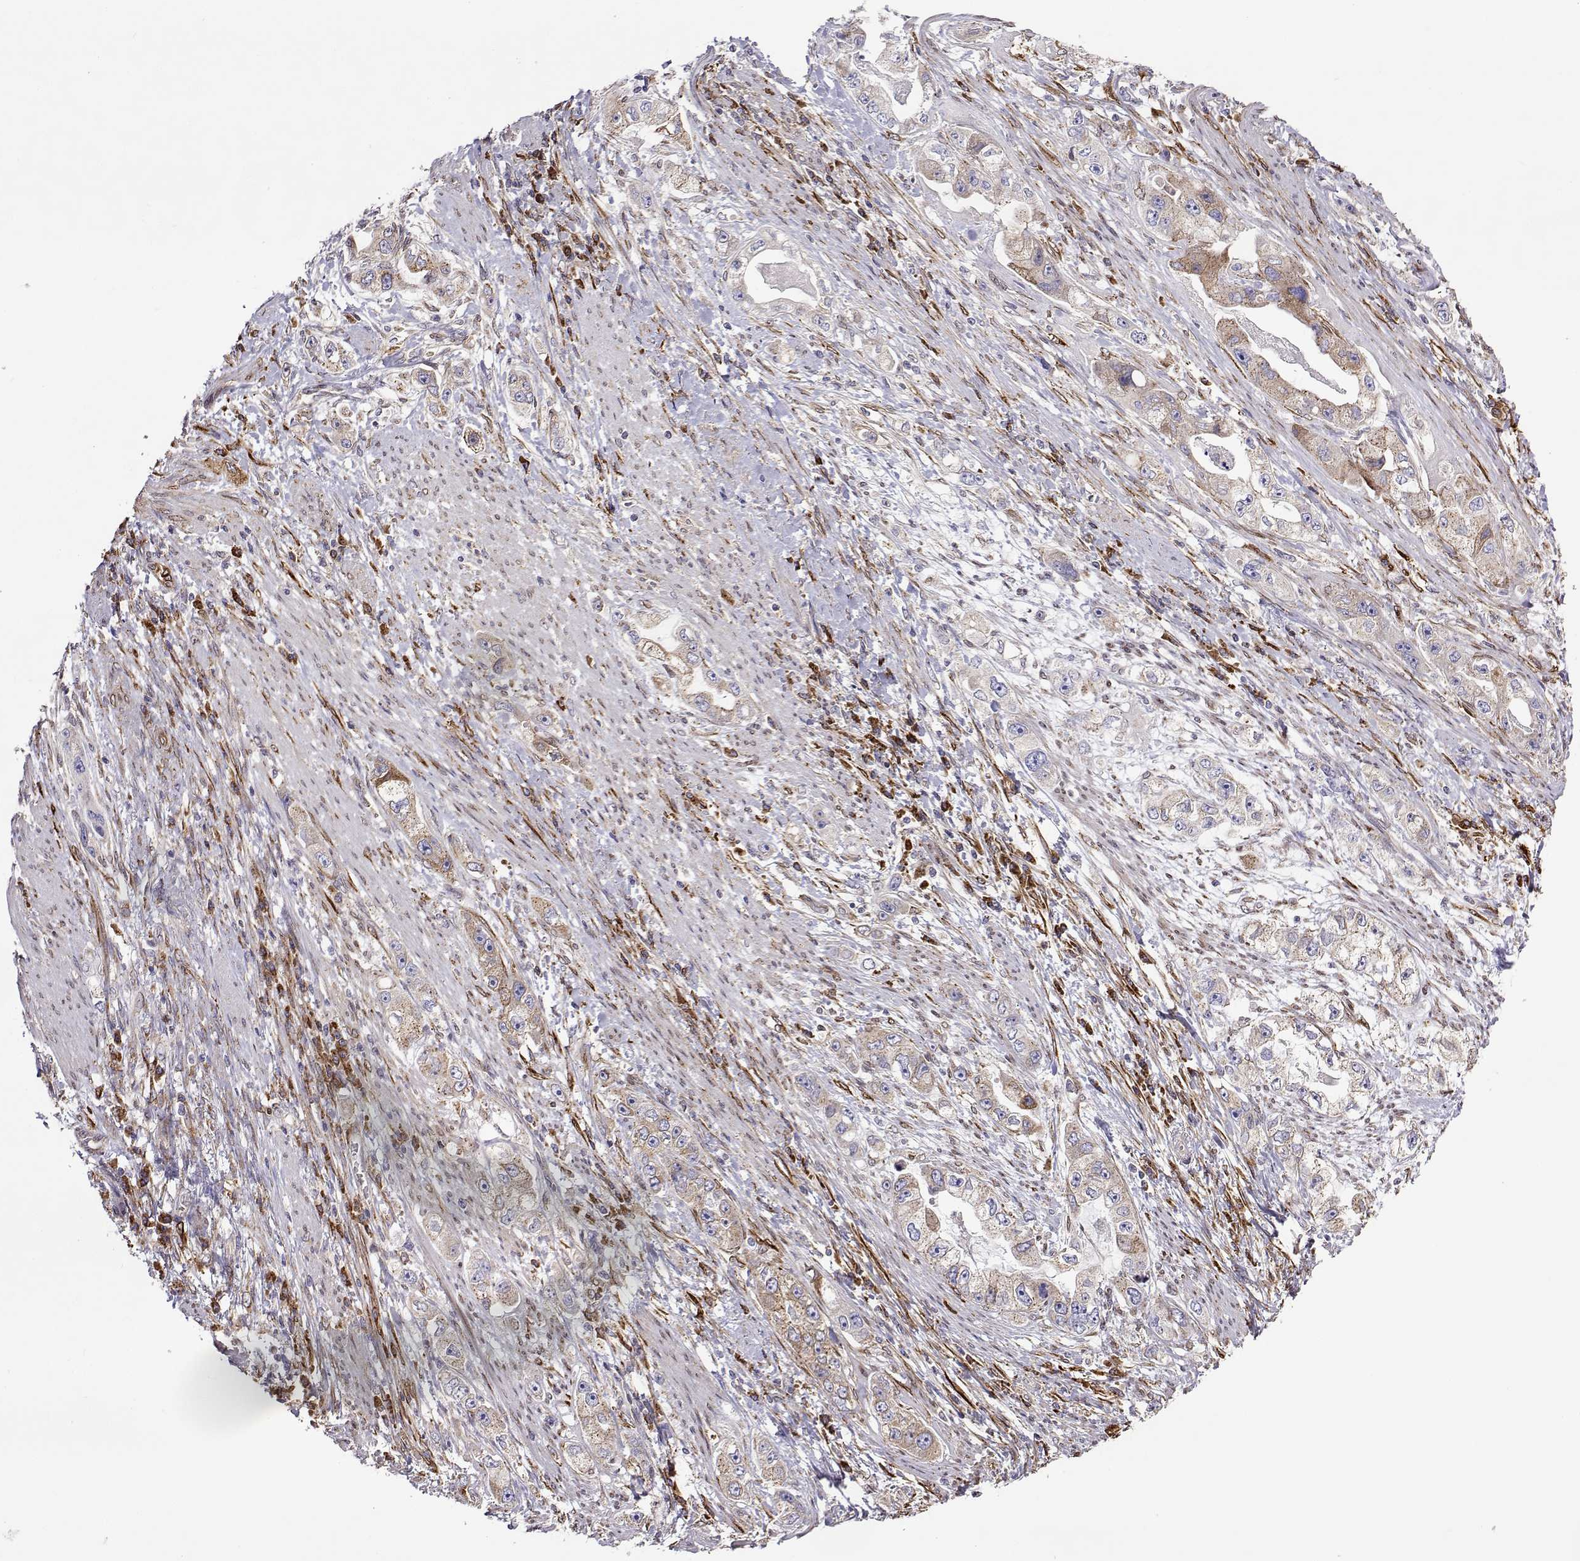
{"staining": {"intensity": "weak", "quantity": "<25%", "location": "cytoplasmic/membranous"}, "tissue": "stomach cancer", "cell_type": "Tumor cells", "image_type": "cancer", "snomed": [{"axis": "morphology", "description": "Adenocarcinoma, NOS"}, {"axis": "topography", "description": "Stomach, lower"}], "caption": "Tumor cells are negative for brown protein staining in stomach cancer (adenocarcinoma). Nuclei are stained in blue.", "gene": "PGRMC2", "patient": {"sex": "female", "age": 93}}